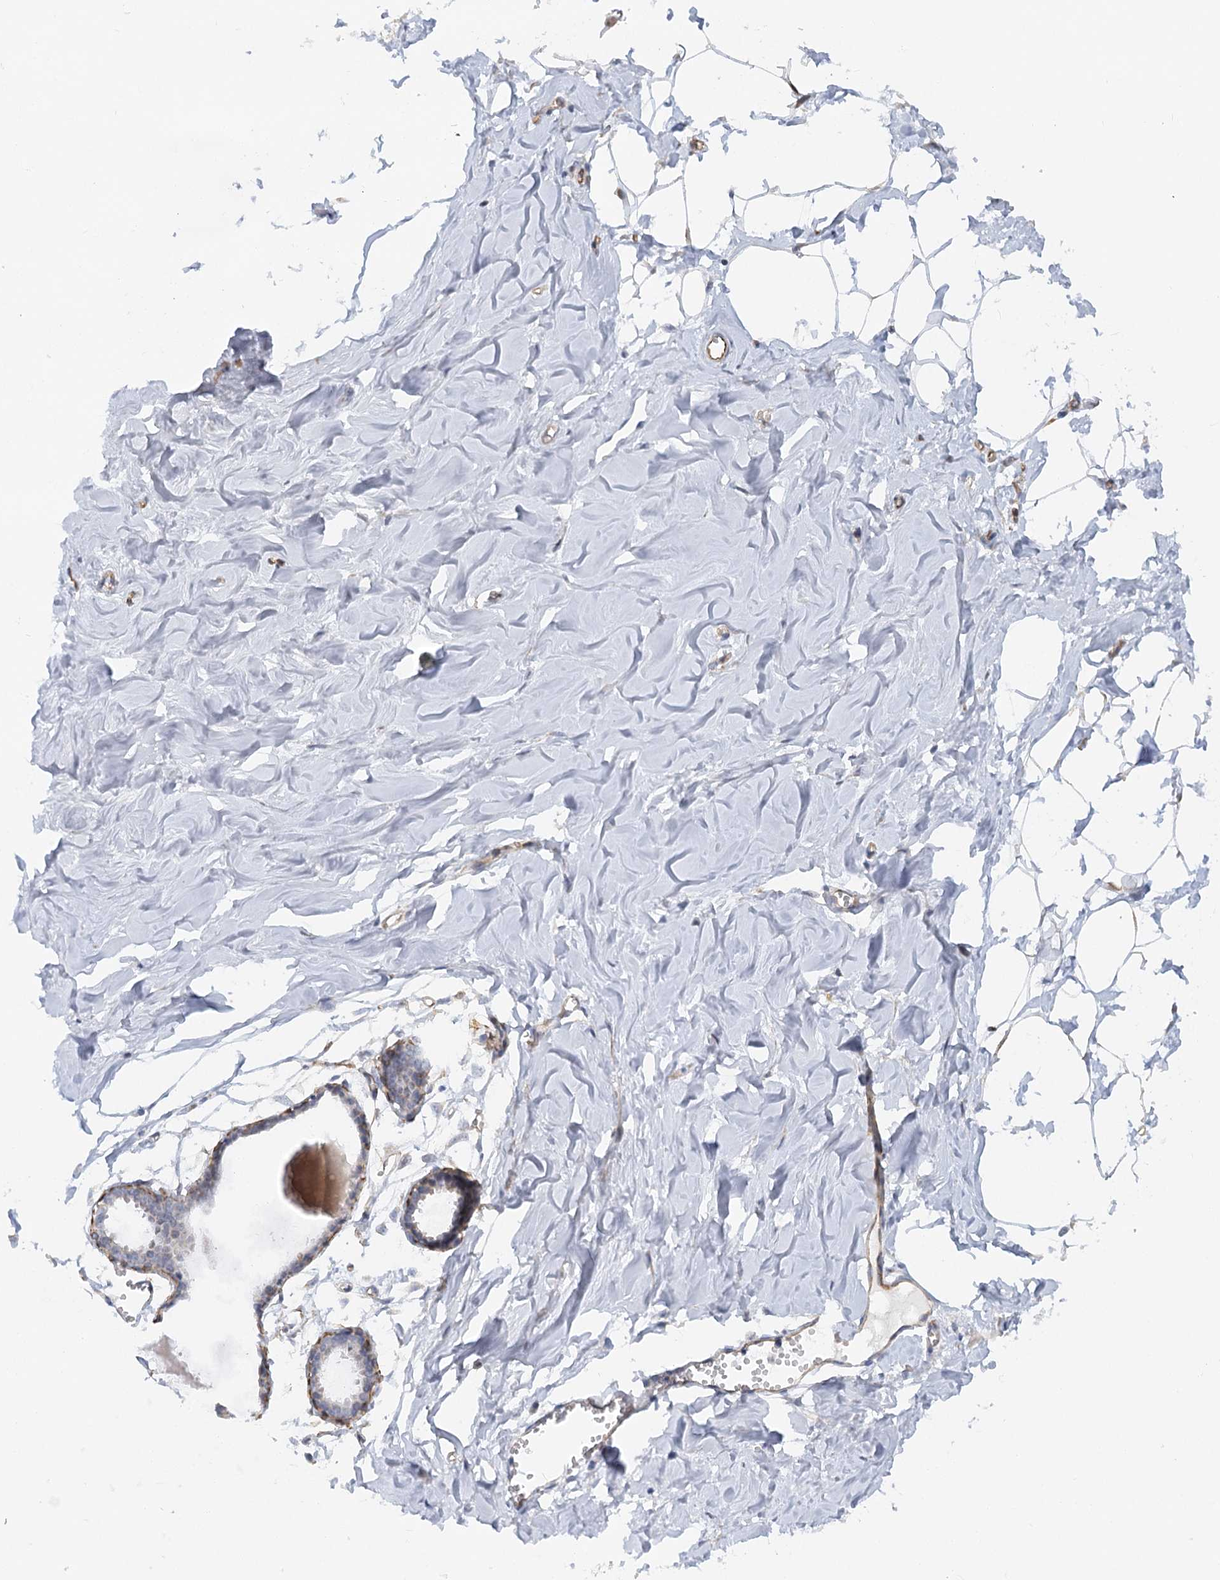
{"staining": {"intensity": "negative", "quantity": "none", "location": "none"}, "tissue": "breast", "cell_type": "Adipocytes", "image_type": "normal", "snomed": [{"axis": "morphology", "description": "Normal tissue, NOS"}, {"axis": "topography", "description": "Breast"}], "caption": "Human breast stained for a protein using IHC exhibits no staining in adipocytes.", "gene": "NELL2", "patient": {"sex": "female", "age": 27}}